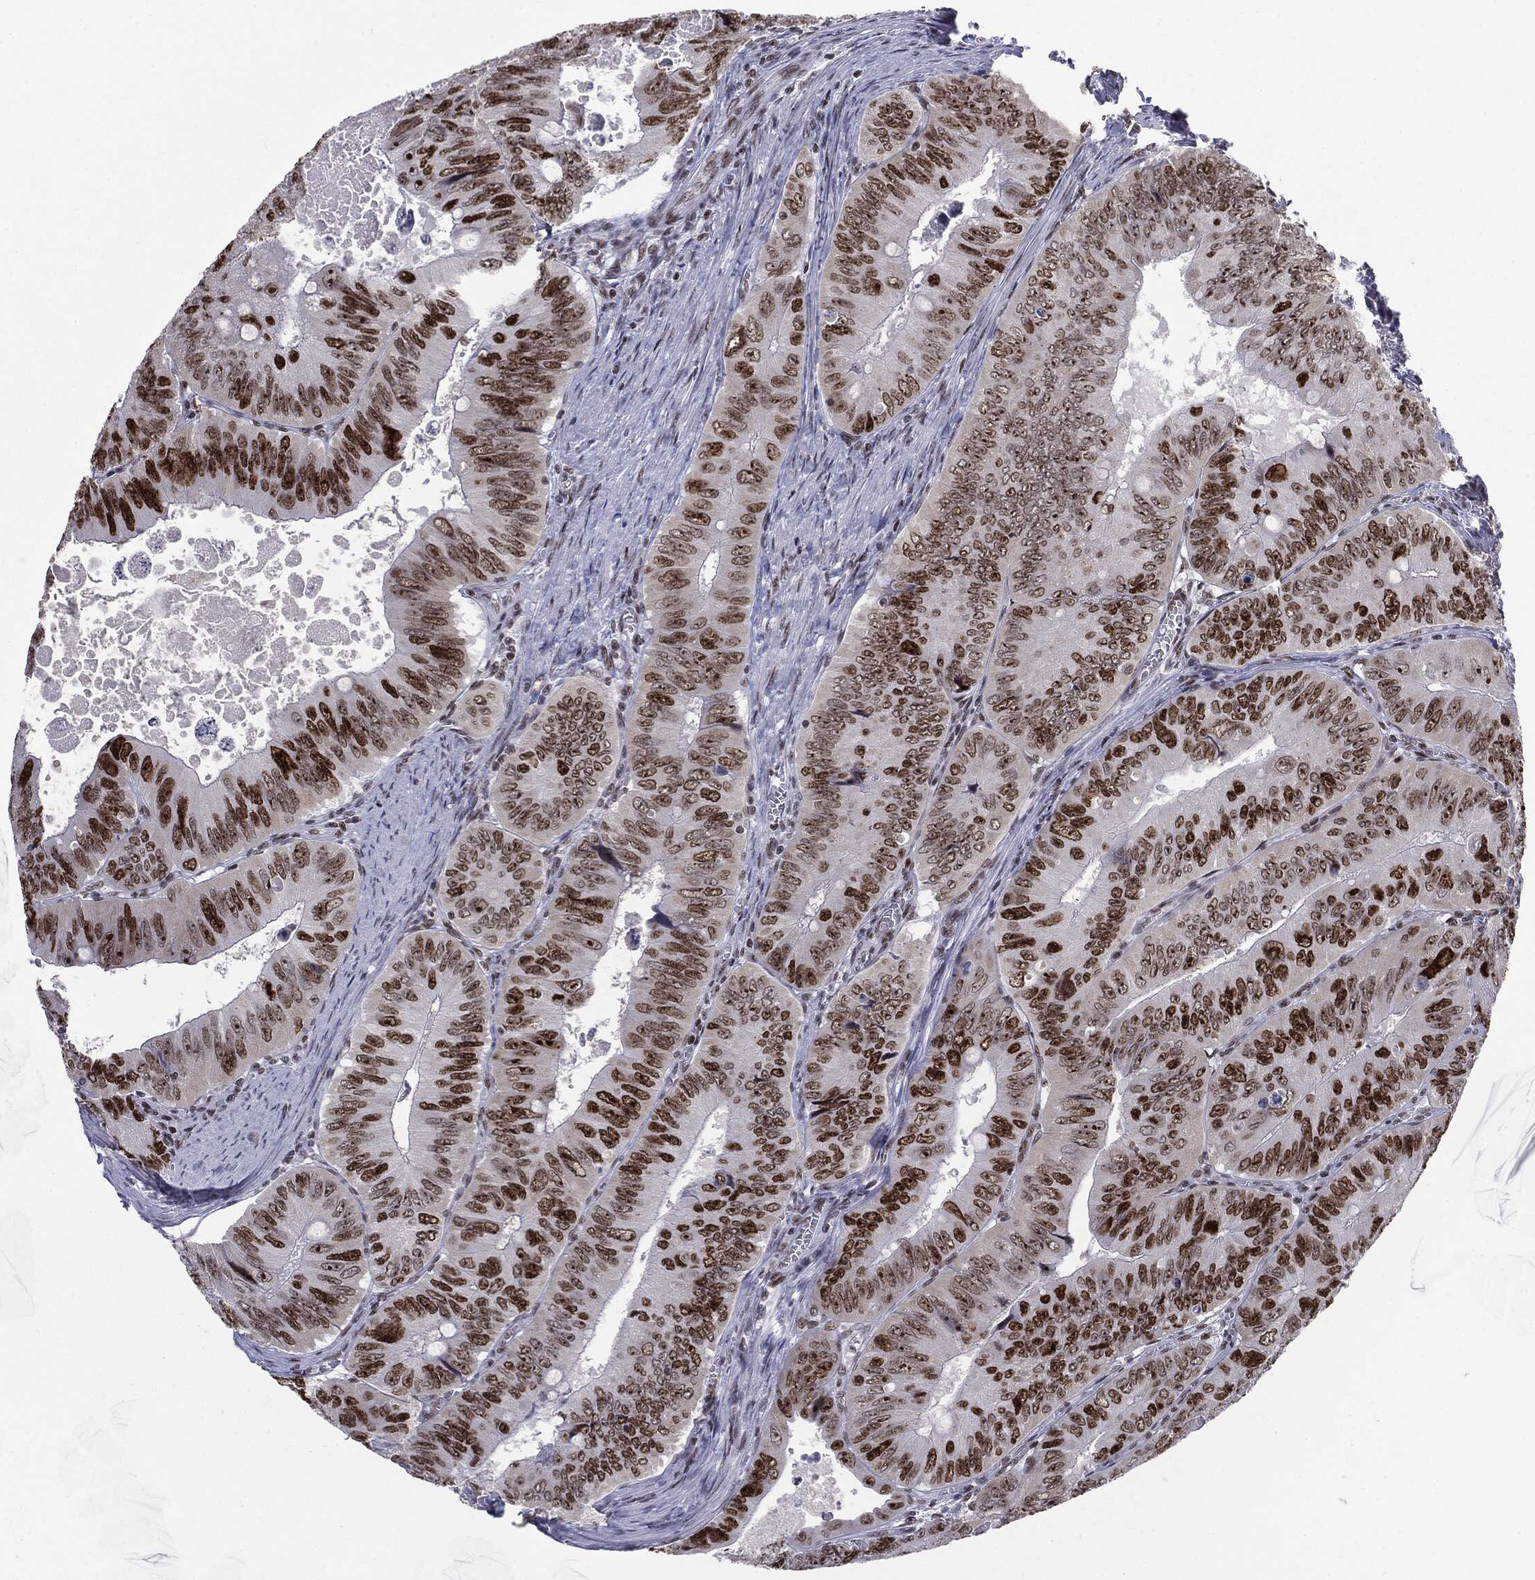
{"staining": {"intensity": "strong", "quantity": ">75%", "location": "nuclear"}, "tissue": "colorectal cancer", "cell_type": "Tumor cells", "image_type": "cancer", "snomed": [{"axis": "morphology", "description": "Adenocarcinoma, NOS"}, {"axis": "topography", "description": "Colon"}], "caption": "This is a histology image of immunohistochemistry (IHC) staining of adenocarcinoma (colorectal), which shows strong expression in the nuclear of tumor cells.", "gene": "MDC1", "patient": {"sex": "female", "age": 84}}